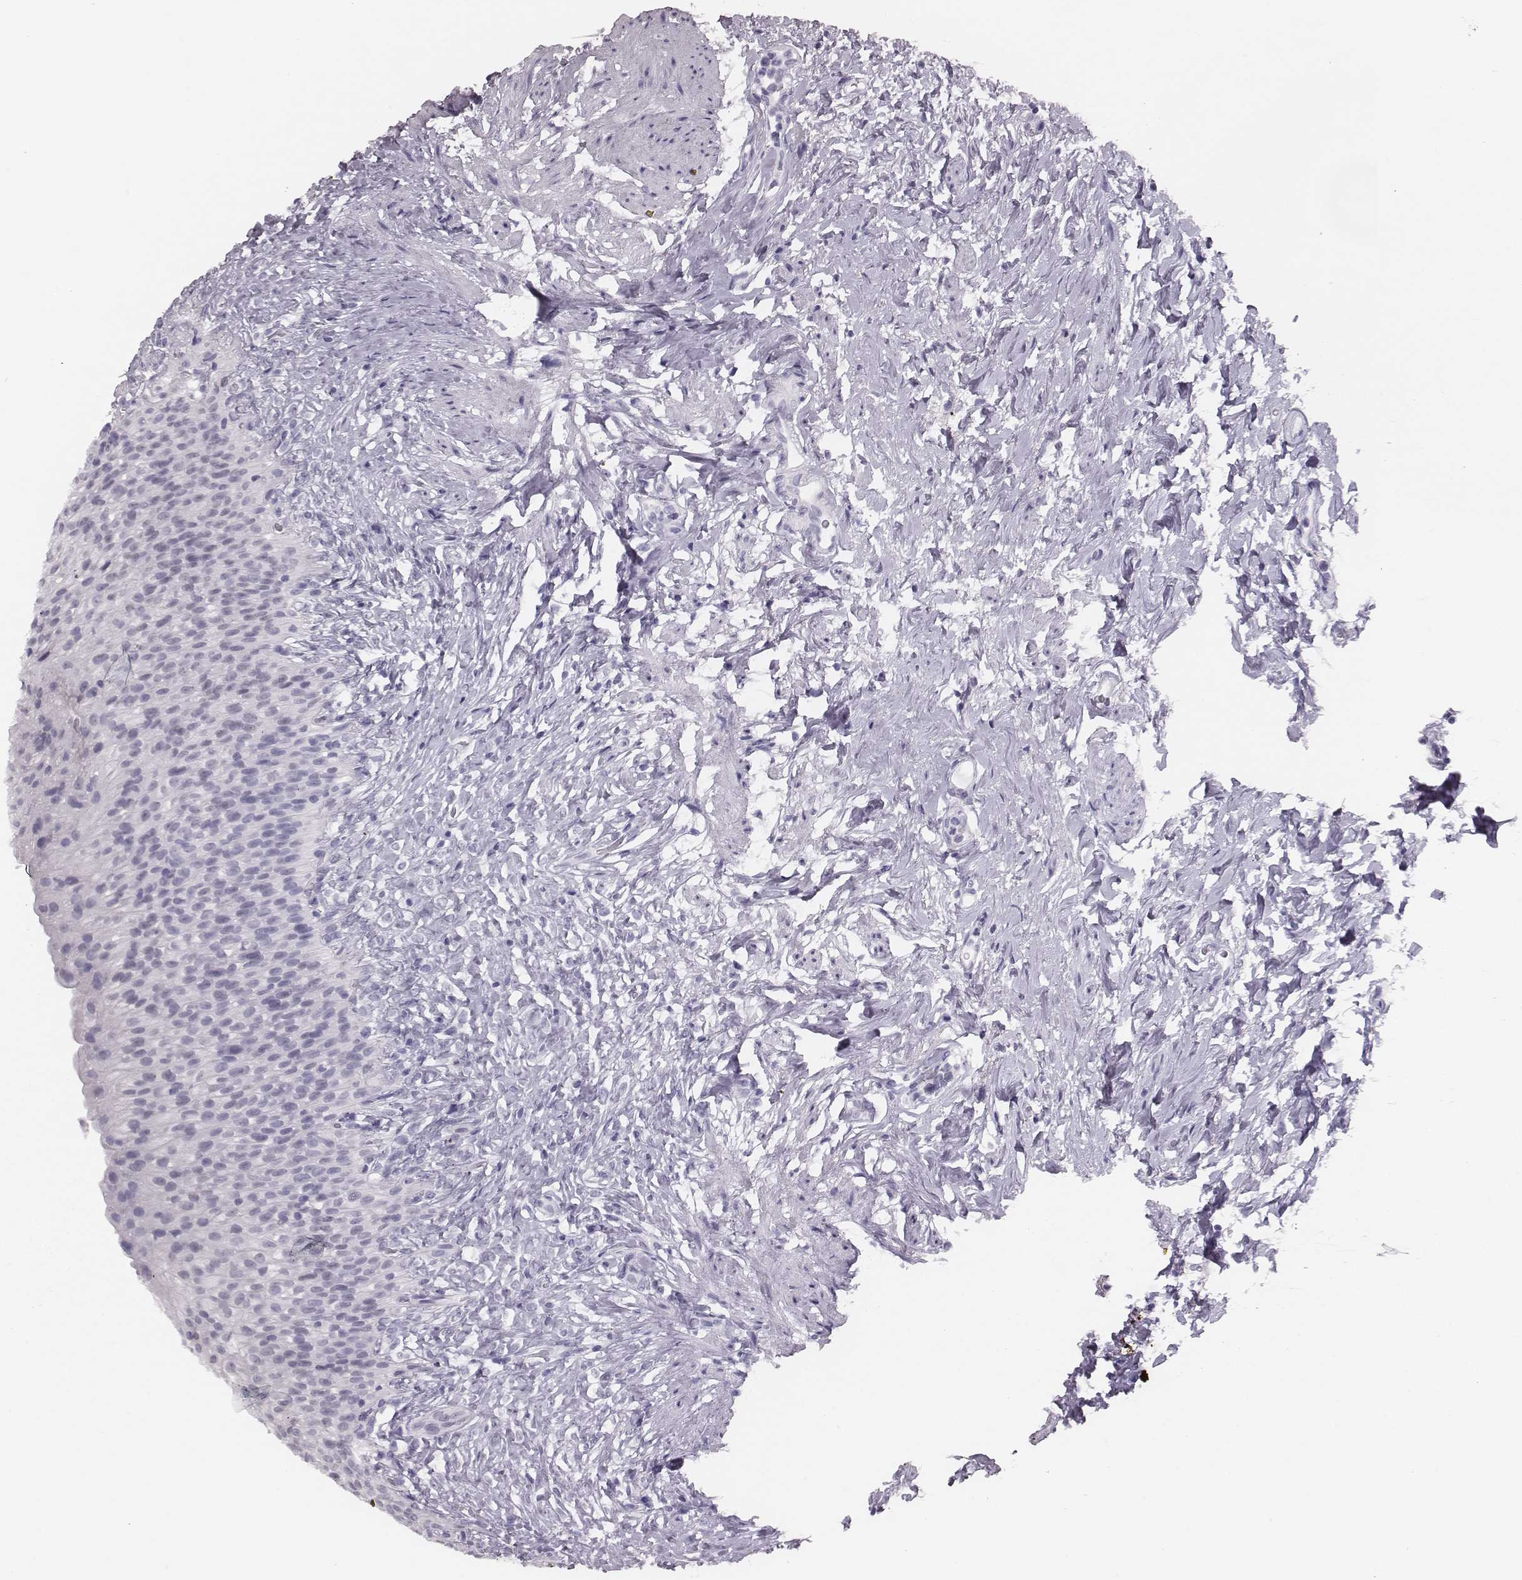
{"staining": {"intensity": "negative", "quantity": "none", "location": "none"}, "tissue": "urinary bladder", "cell_type": "Urothelial cells", "image_type": "normal", "snomed": [{"axis": "morphology", "description": "Normal tissue, NOS"}, {"axis": "topography", "description": "Urinary bladder"}], "caption": "This histopathology image is of normal urinary bladder stained with IHC to label a protein in brown with the nuclei are counter-stained blue. There is no expression in urothelial cells. The staining is performed using DAB (3,3'-diaminobenzidine) brown chromogen with nuclei counter-stained in using hematoxylin.", "gene": "H1", "patient": {"sex": "male", "age": 76}}